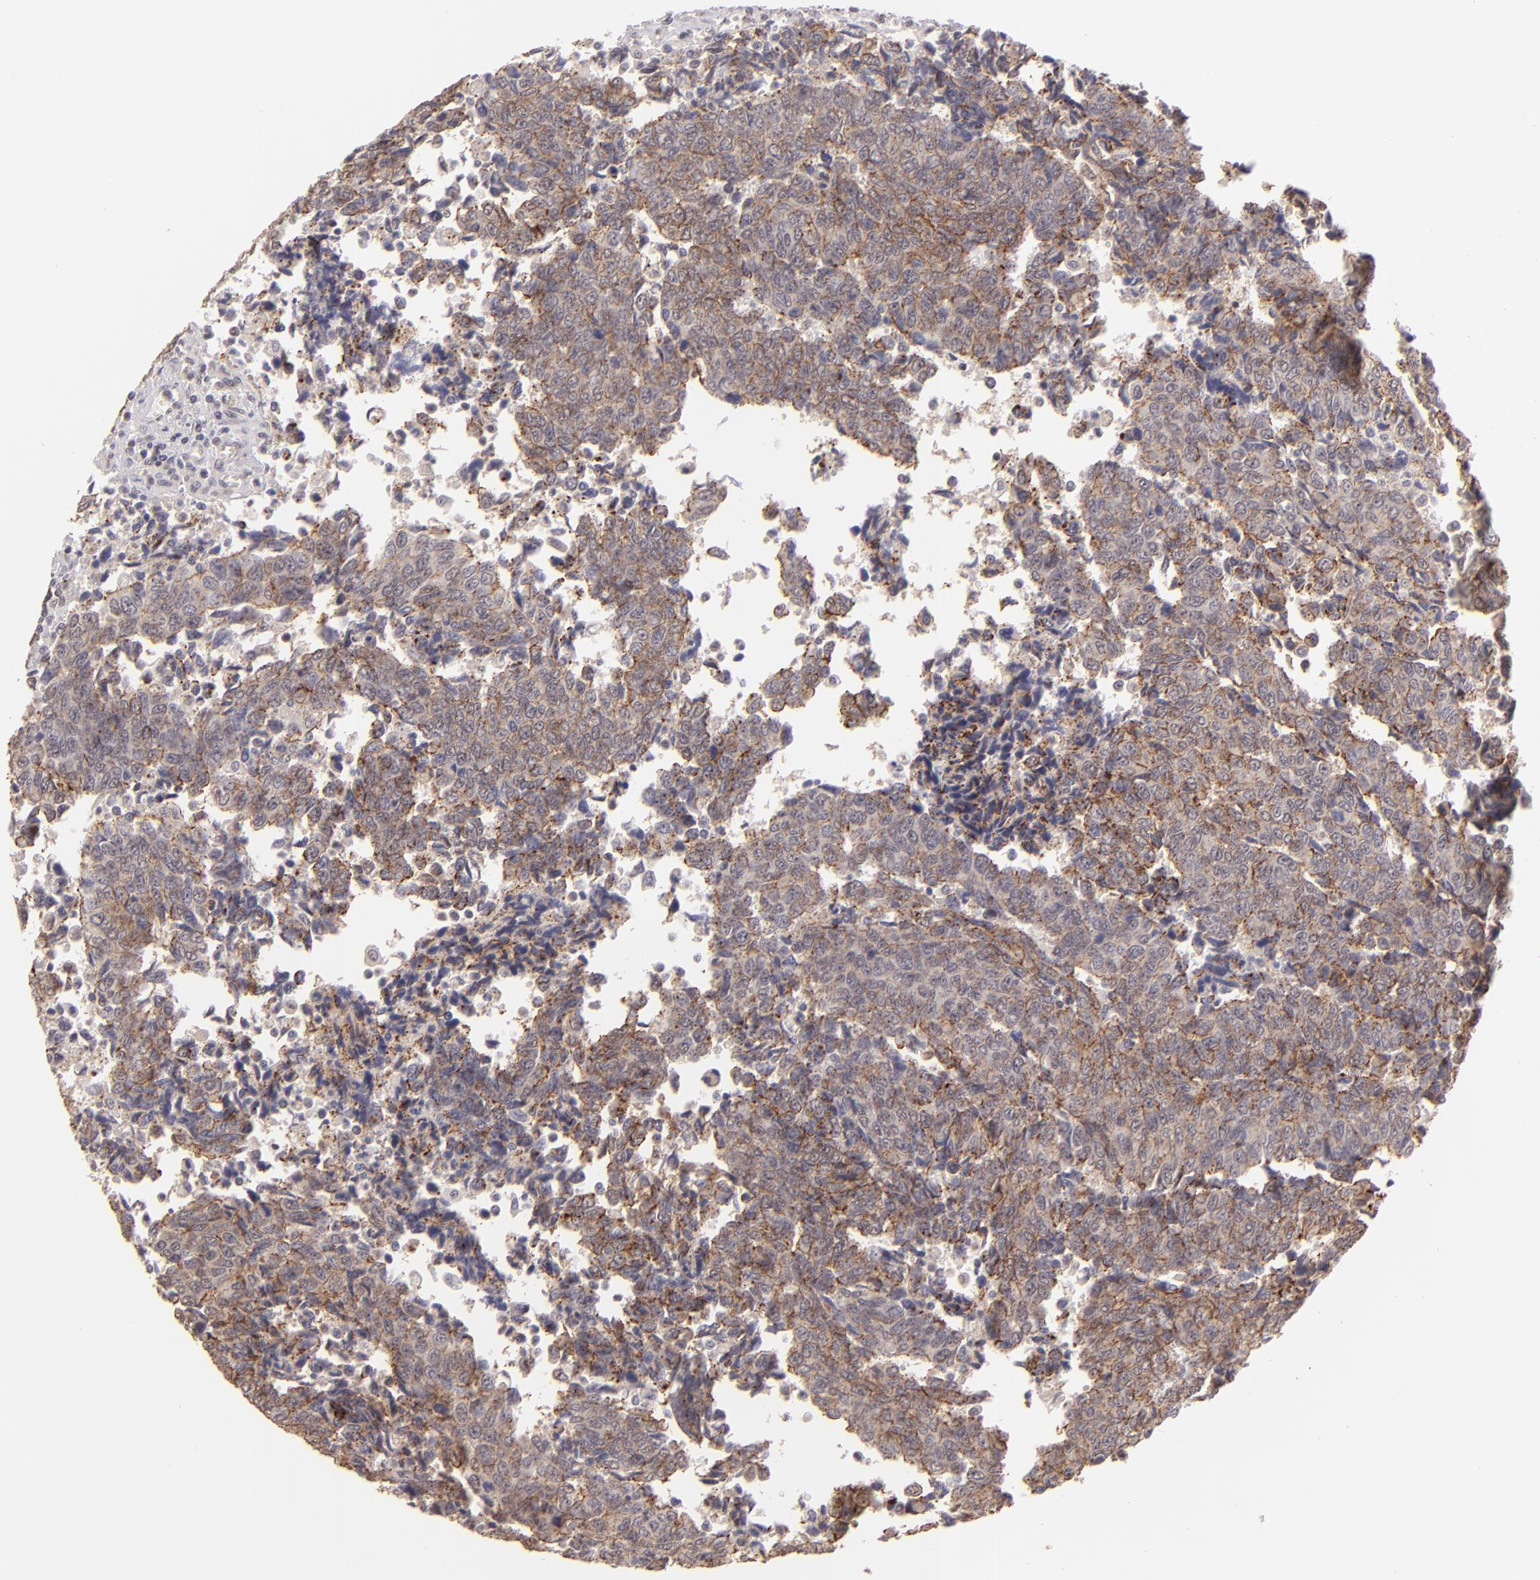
{"staining": {"intensity": "weak", "quantity": ">75%", "location": "cytoplasmic/membranous"}, "tissue": "urothelial cancer", "cell_type": "Tumor cells", "image_type": "cancer", "snomed": [{"axis": "morphology", "description": "Urothelial carcinoma, High grade"}, {"axis": "topography", "description": "Urinary bladder"}], "caption": "Urothelial cancer tissue shows weak cytoplasmic/membranous expression in about >75% of tumor cells The staining is performed using DAB (3,3'-diaminobenzidine) brown chromogen to label protein expression. The nuclei are counter-stained blue using hematoxylin.", "gene": "CLDN1", "patient": {"sex": "male", "age": 86}}